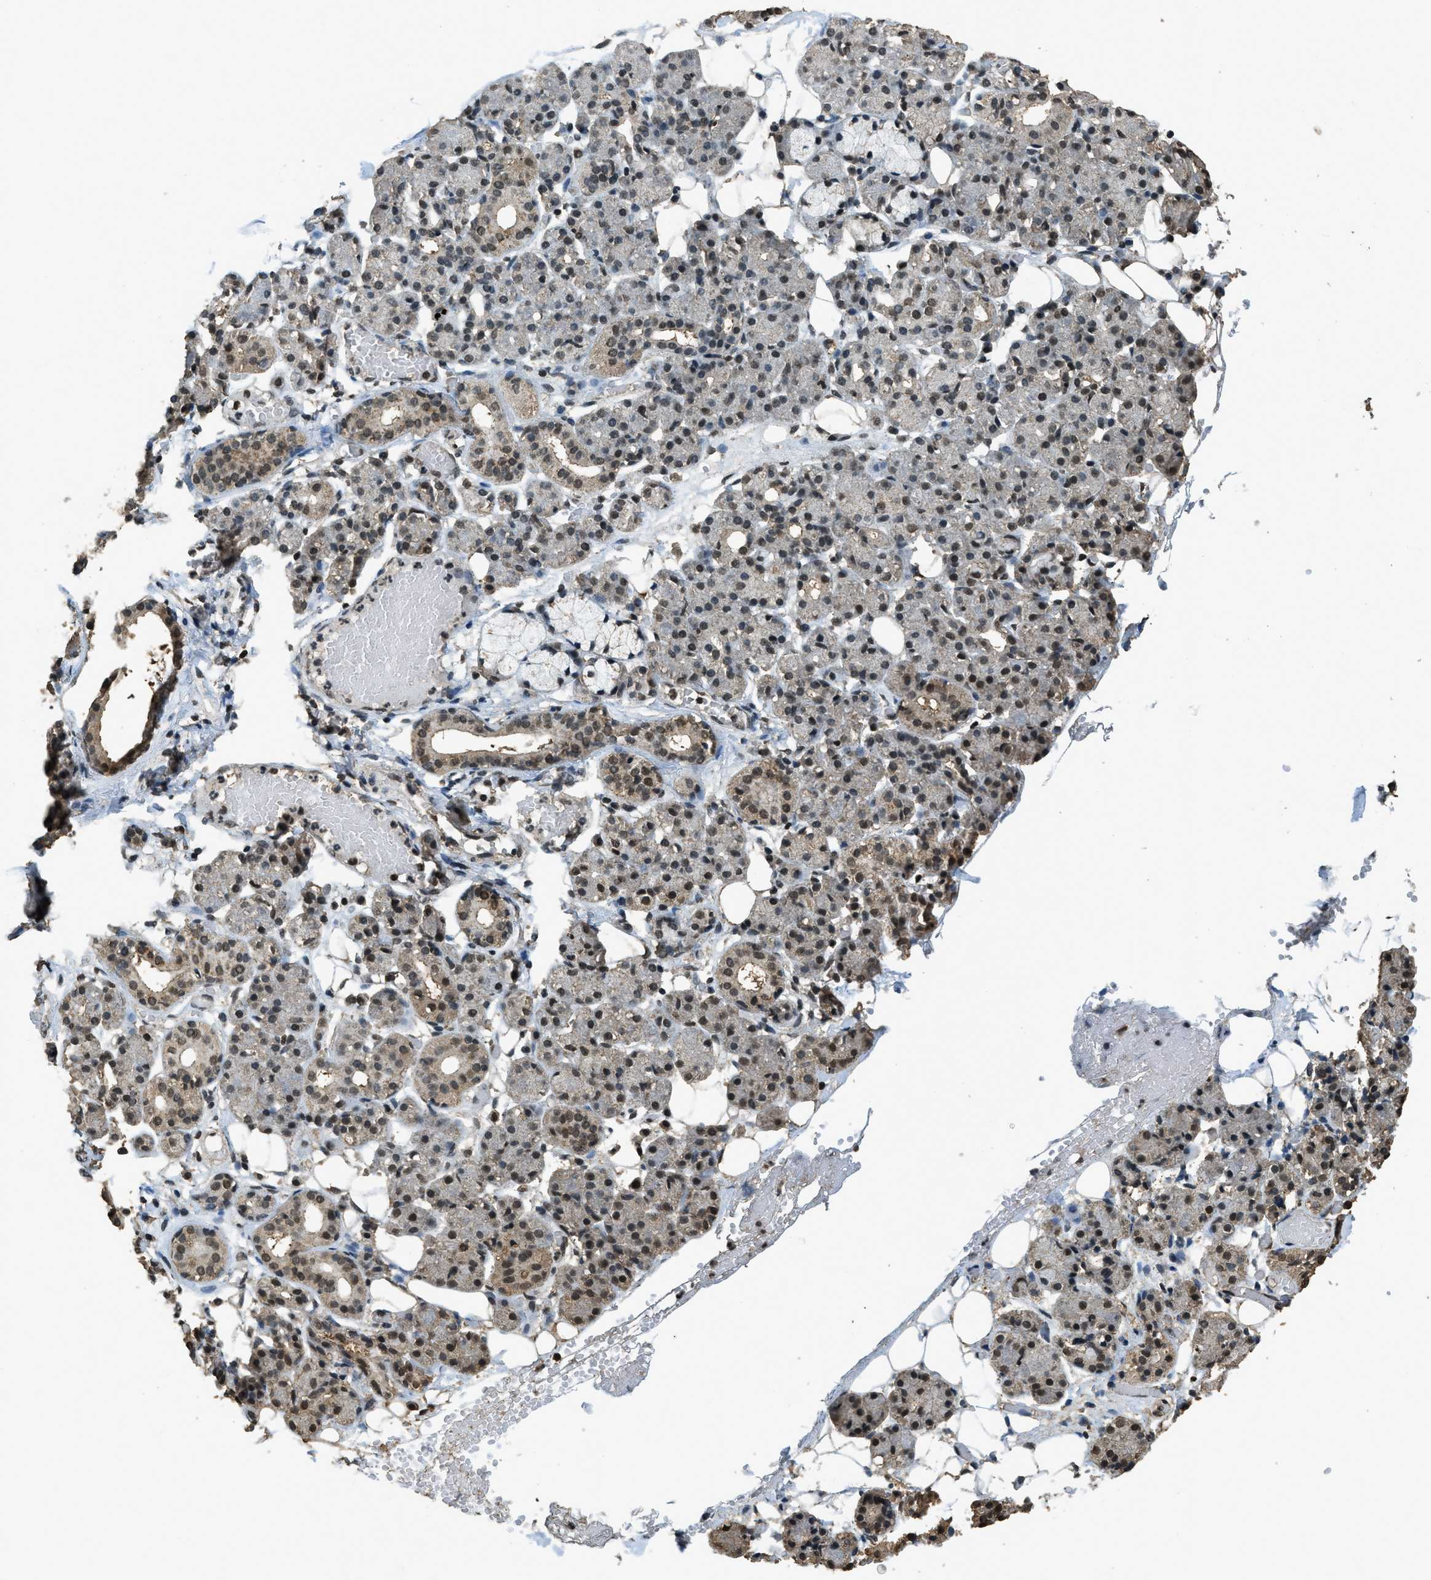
{"staining": {"intensity": "moderate", "quantity": ">75%", "location": "nuclear"}, "tissue": "salivary gland", "cell_type": "Glandular cells", "image_type": "normal", "snomed": [{"axis": "morphology", "description": "Normal tissue, NOS"}, {"axis": "topography", "description": "Salivary gland"}], "caption": "Salivary gland stained for a protein (brown) demonstrates moderate nuclear positive expression in approximately >75% of glandular cells.", "gene": "MYB", "patient": {"sex": "male", "age": 63}}